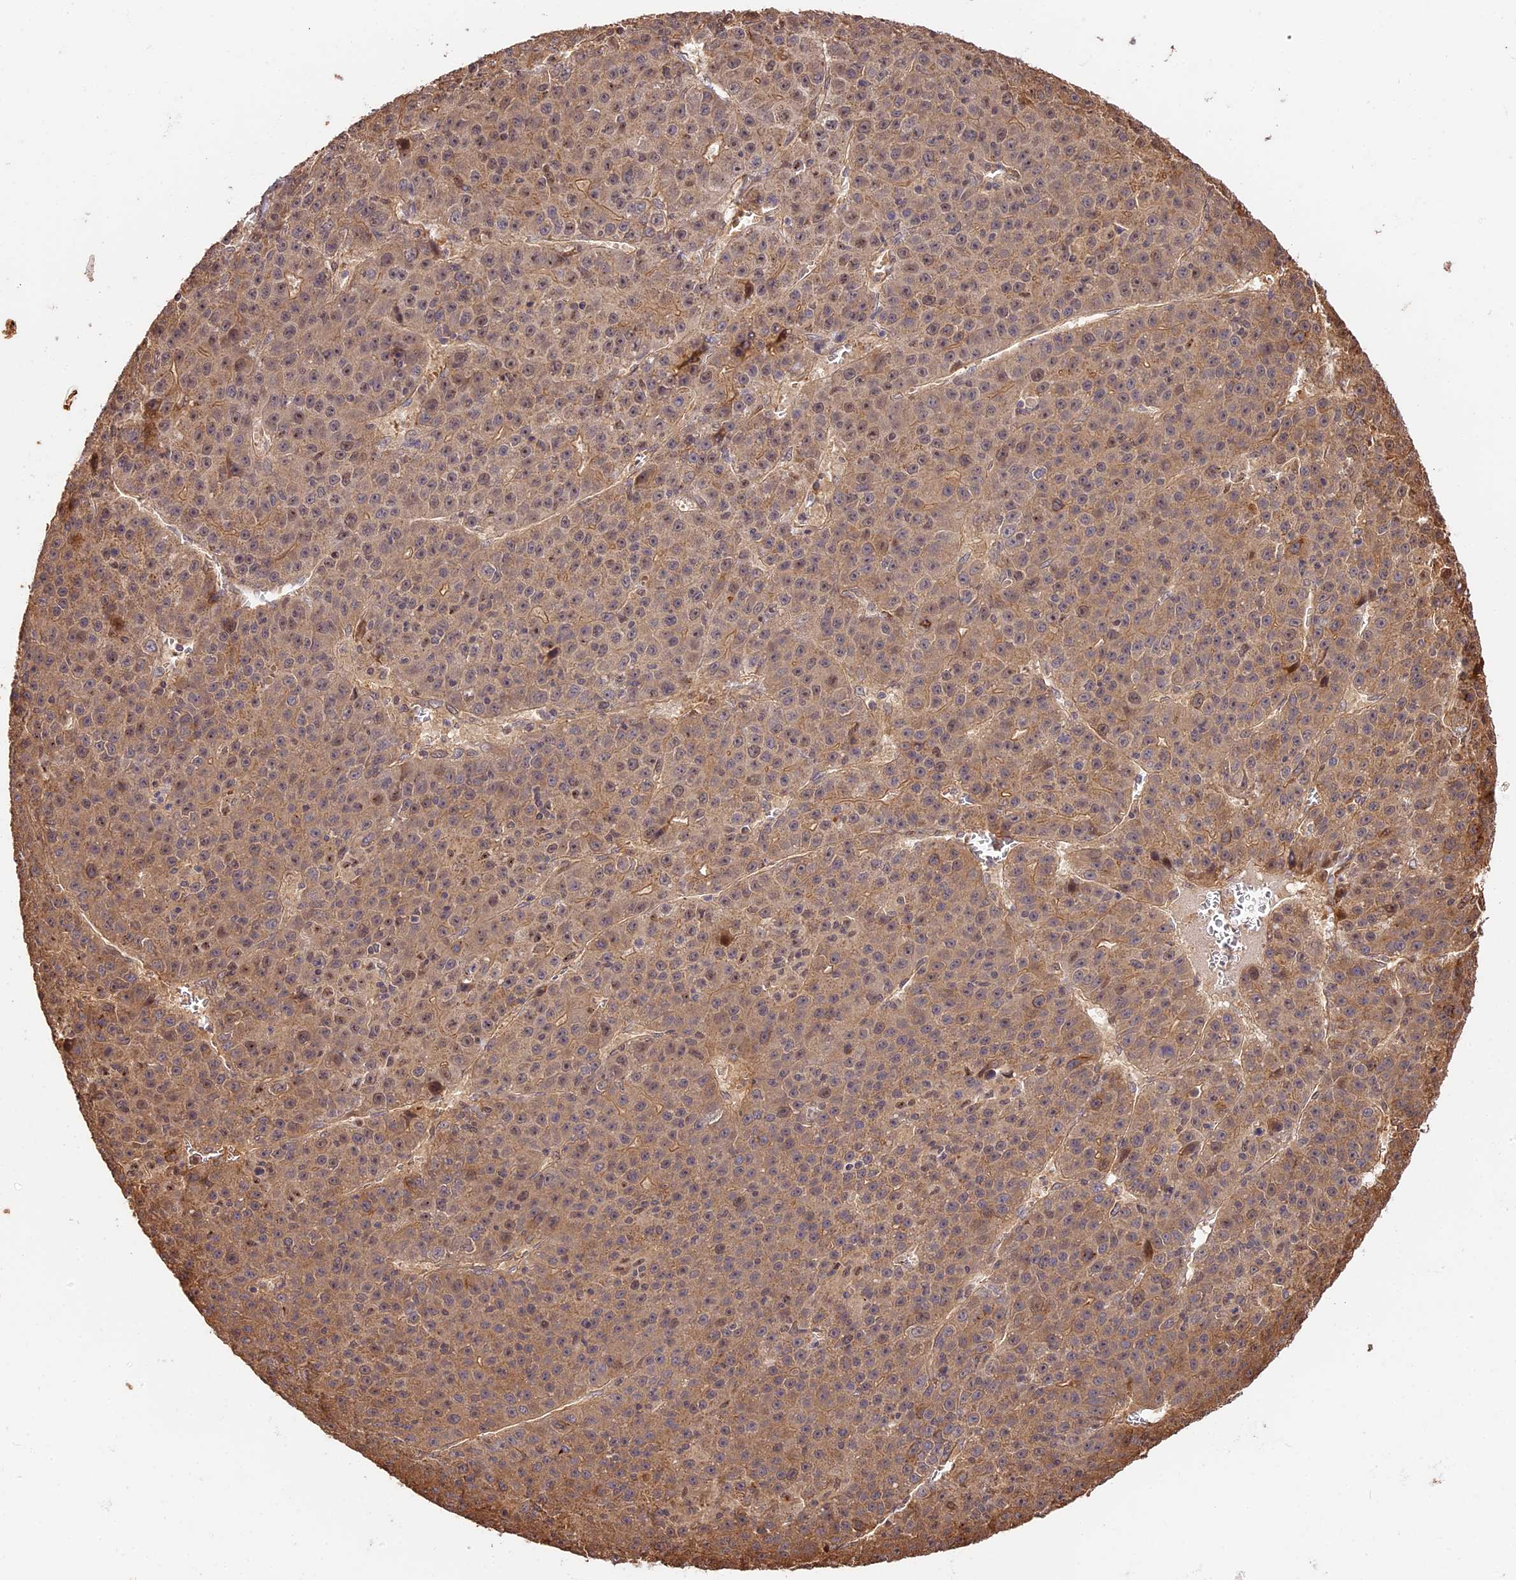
{"staining": {"intensity": "moderate", "quantity": ">75%", "location": "cytoplasmic/membranous,nuclear"}, "tissue": "liver cancer", "cell_type": "Tumor cells", "image_type": "cancer", "snomed": [{"axis": "morphology", "description": "Carcinoma, Hepatocellular, NOS"}, {"axis": "topography", "description": "Liver"}], "caption": "An IHC histopathology image of tumor tissue is shown. Protein staining in brown labels moderate cytoplasmic/membranous and nuclear positivity in liver cancer (hepatocellular carcinoma) within tumor cells.", "gene": "PPP1R37", "patient": {"sex": "female", "age": 53}}